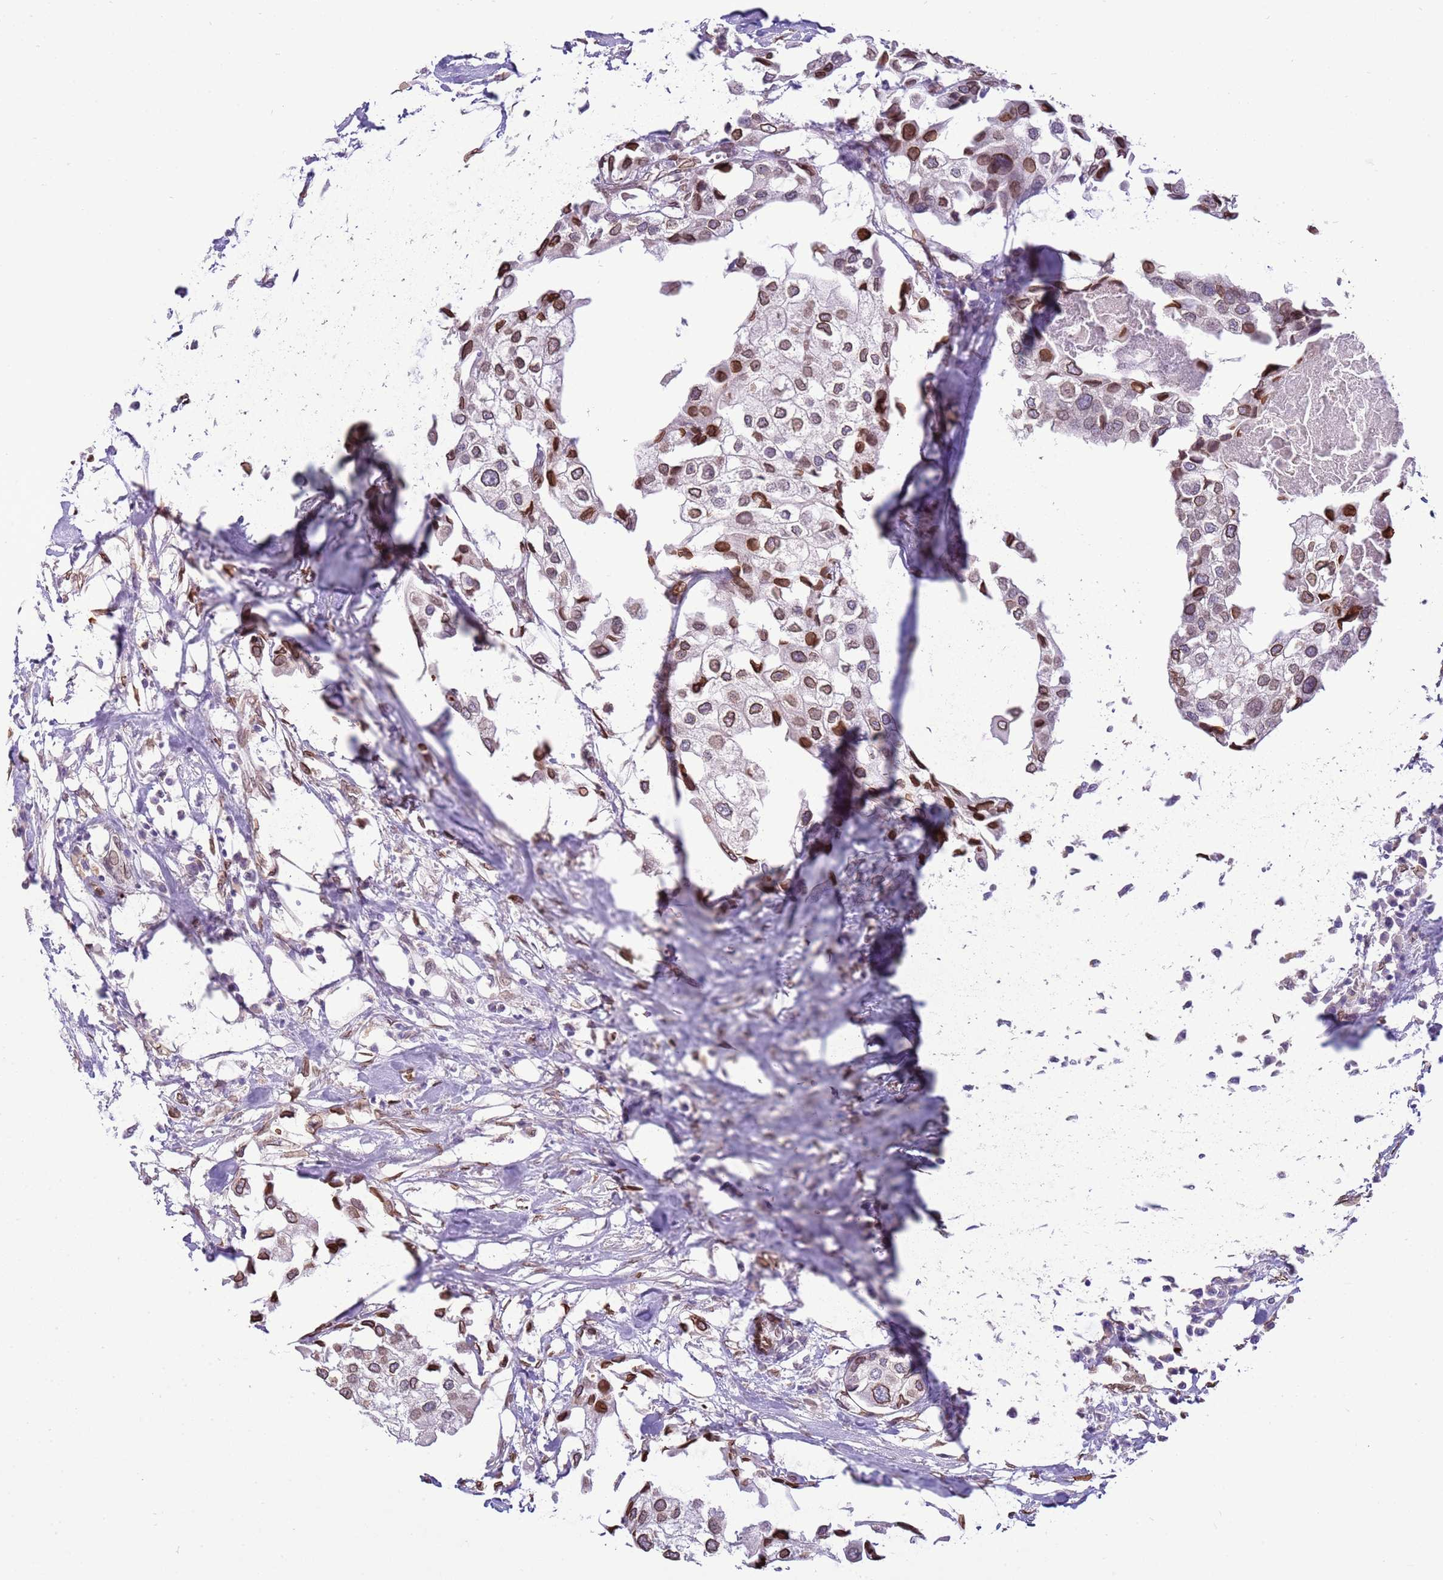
{"staining": {"intensity": "moderate", "quantity": ">75%", "location": "cytoplasmic/membranous,nuclear"}, "tissue": "urothelial cancer", "cell_type": "Tumor cells", "image_type": "cancer", "snomed": [{"axis": "morphology", "description": "Urothelial carcinoma, High grade"}, {"axis": "topography", "description": "Urinary bladder"}], "caption": "This histopathology image displays immunohistochemistry (IHC) staining of urothelial cancer, with medium moderate cytoplasmic/membranous and nuclear staining in approximately >75% of tumor cells.", "gene": "TMEM47", "patient": {"sex": "male", "age": 64}}